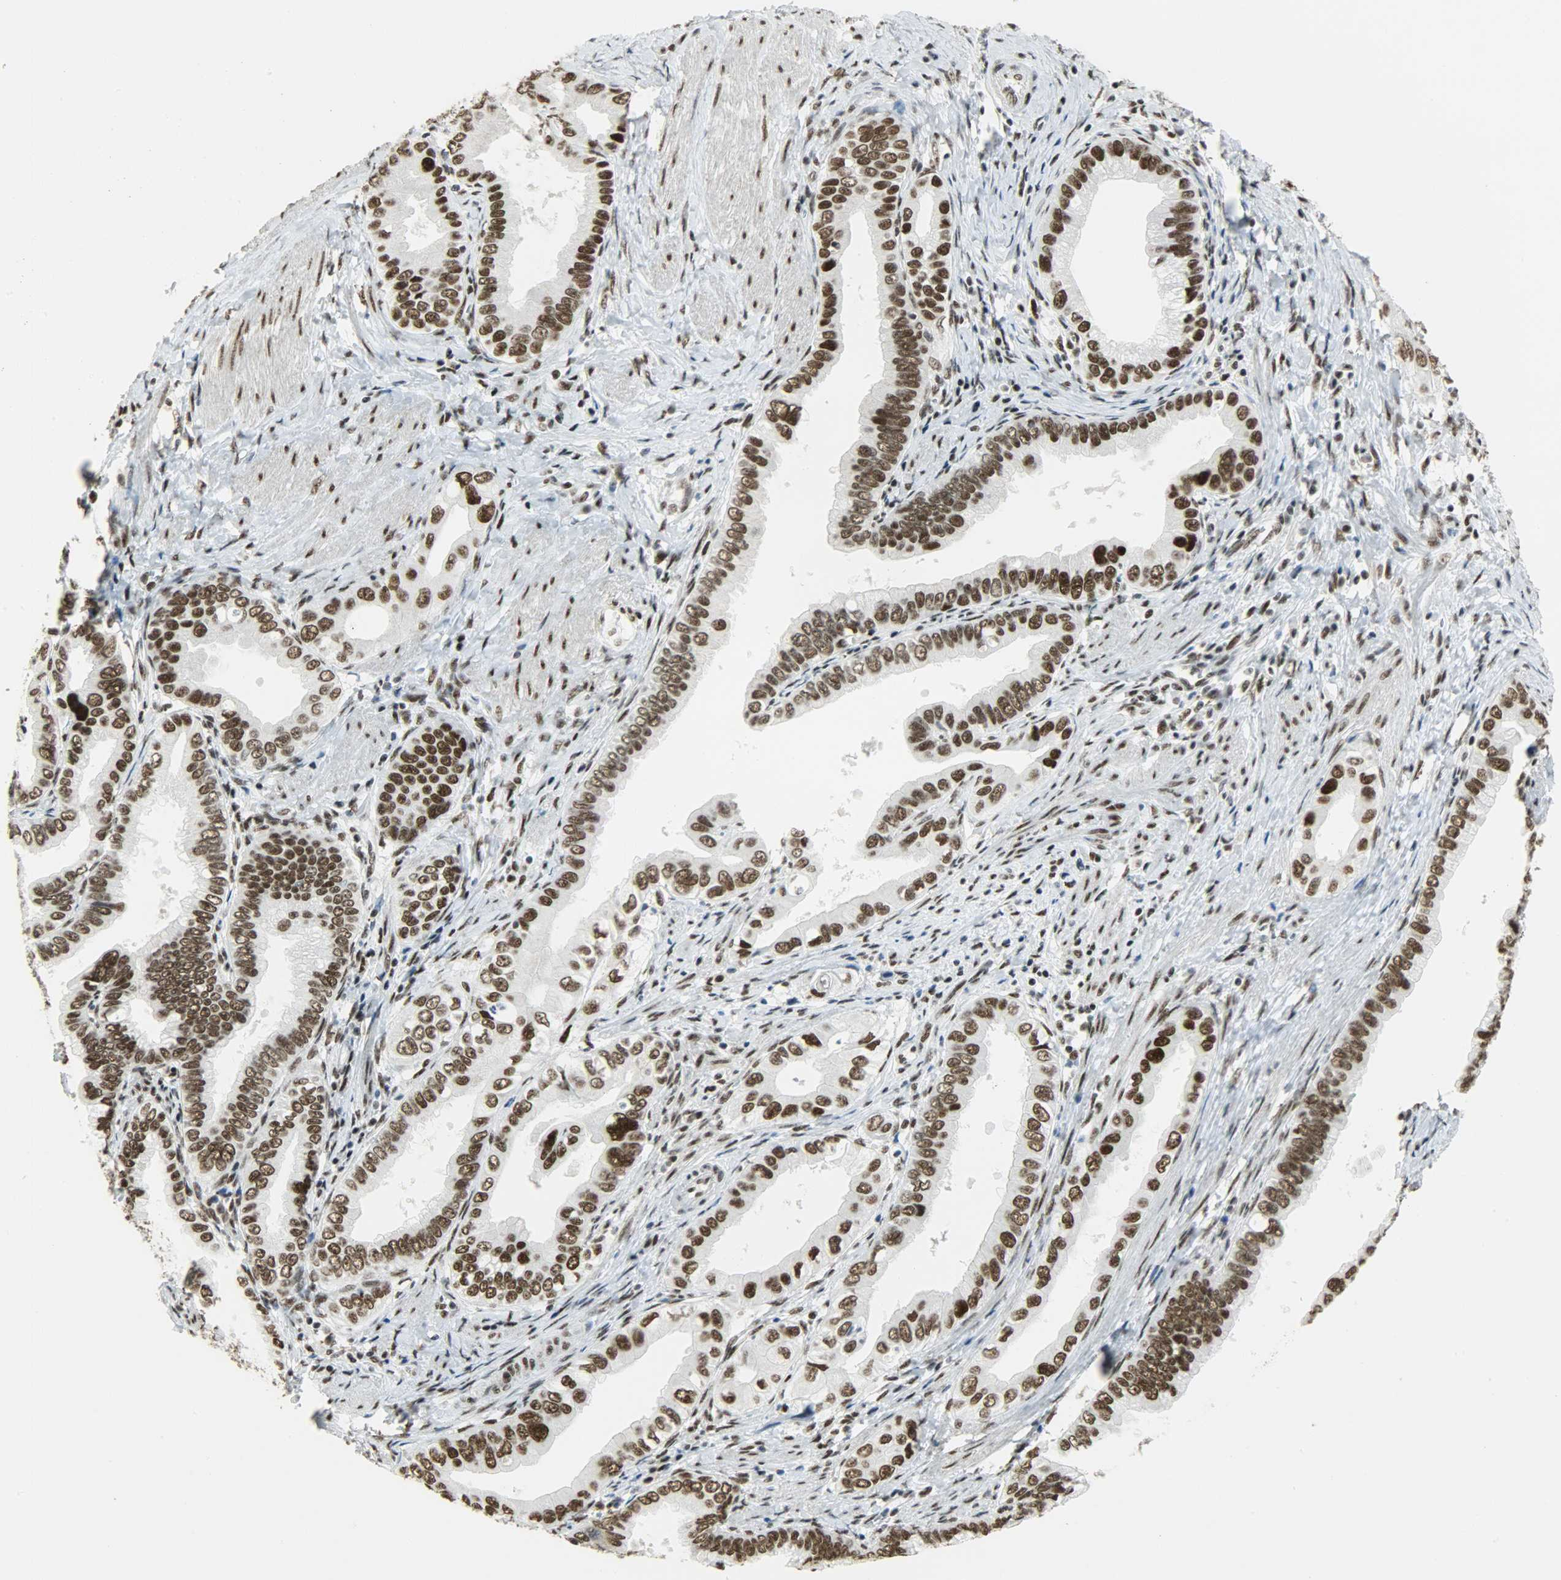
{"staining": {"intensity": "strong", "quantity": ">75%", "location": "nuclear"}, "tissue": "pancreatic cancer", "cell_type": "Tumor cells", "image_type": "cancer", "snomed": [{"axis": "morphology", "description": "Normal tissue, NOS"}, {"axis": "topography", "description": "Lymph node"}], "caption": "Immunohistochemistry (IHC) of pancreatic cancer reveals high levels of strong nuclear expression in approximately >75% of tumor cells.", "gene": "SSB", "patient": {"sex": "male", "age": 50}}